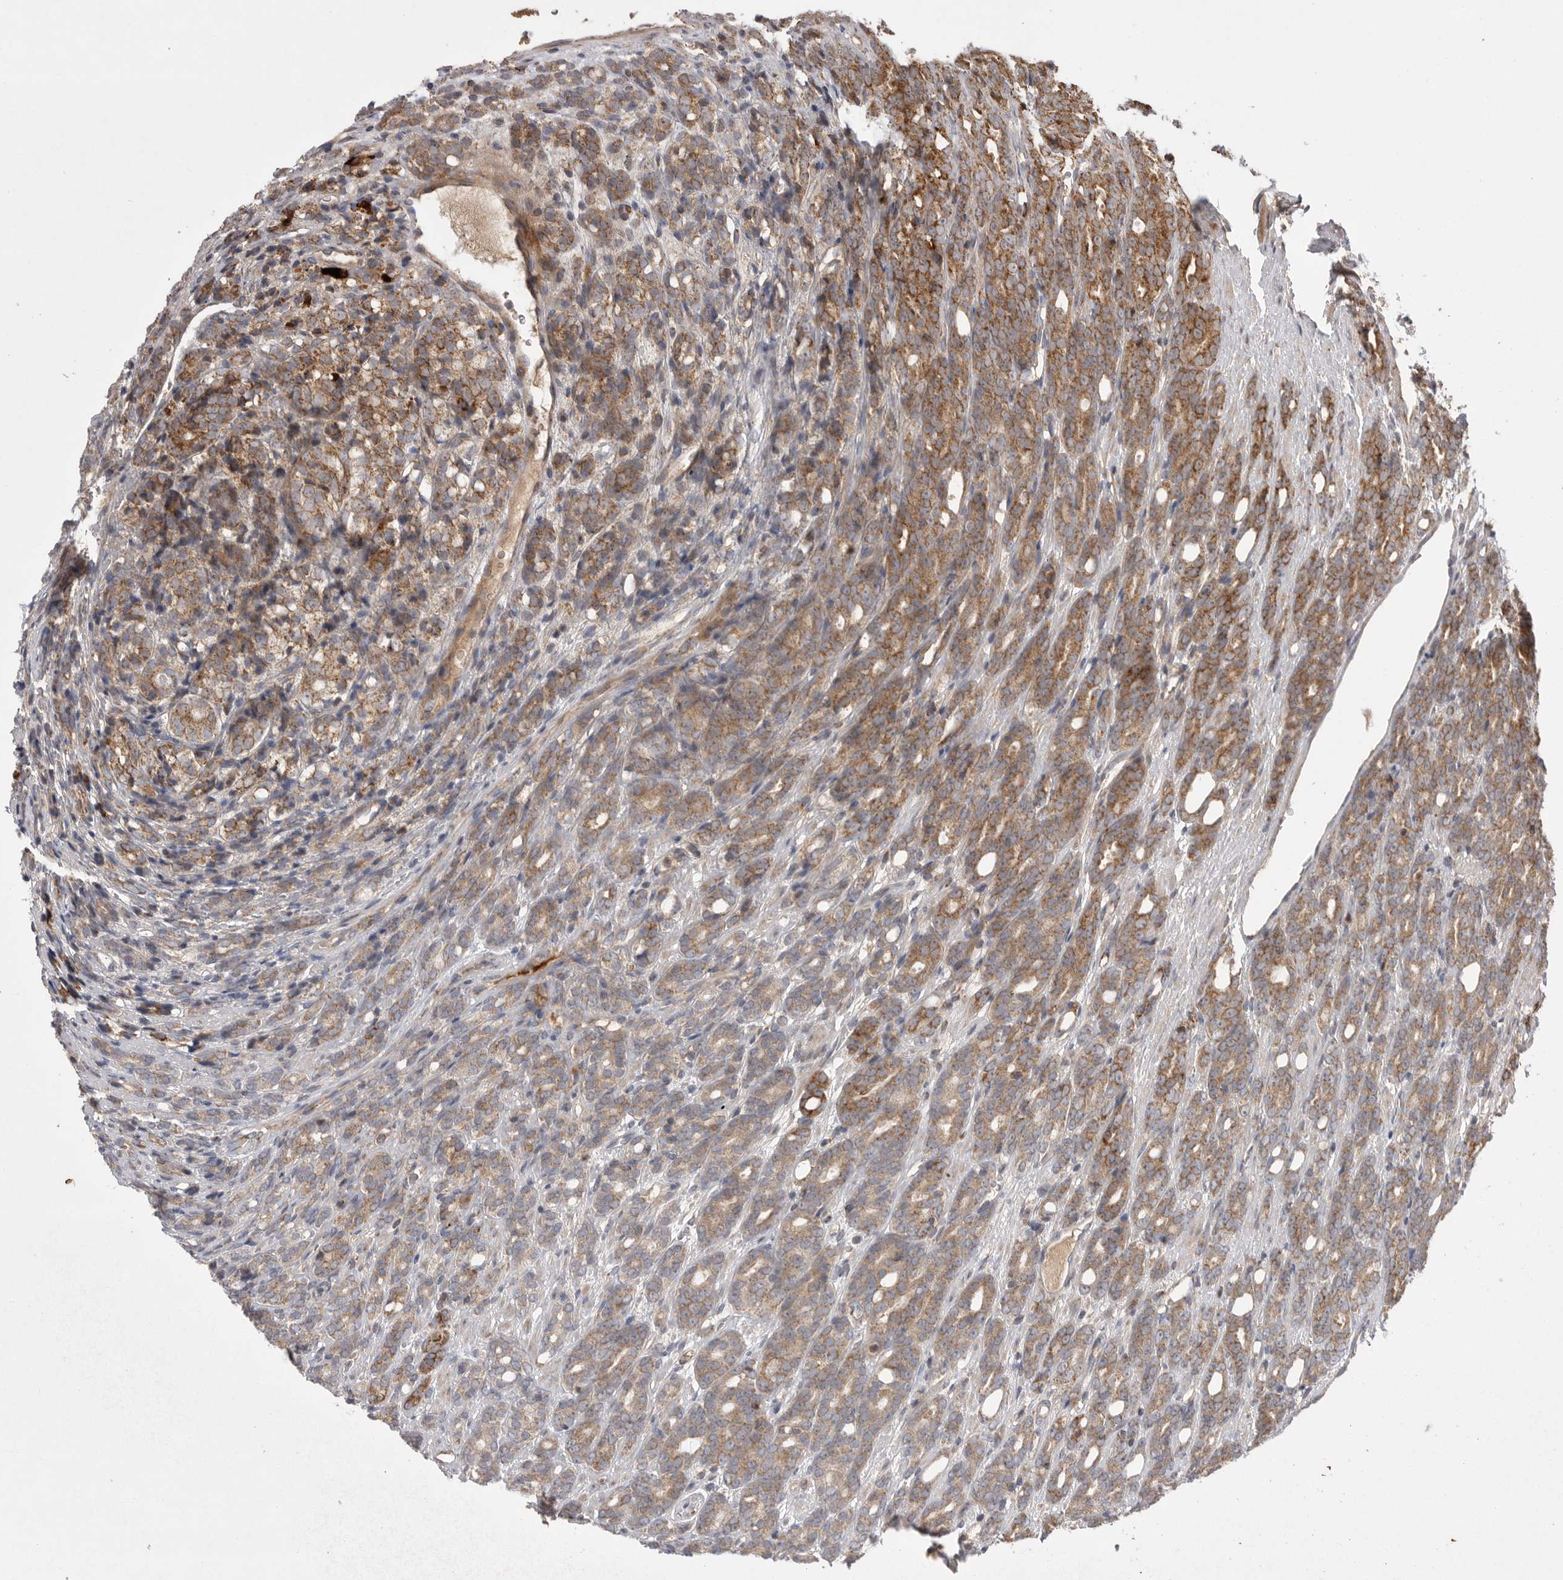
{"staining": {"intensity": "moderate", "quantity": ">75%", "location": "cytoplasmic/membranous"}, "tissue": "prostate cancer", "cell_type": "Tumor cells", "image_type": "cancer", "snomed": [{"axis": "morphology", "description": "Adenocarcinoma, High grade"}, {"axis": "topography", "description": "Prostate"}], "caption": "Protein positivity by immunohistochemistry (IHC) exhibits moderate cytoplasmic/membranous positivity in about >75% of tumor cells in prostate cancer.", "gene": "KYAT3", "patient": {"sex": "male", "age": 62}}